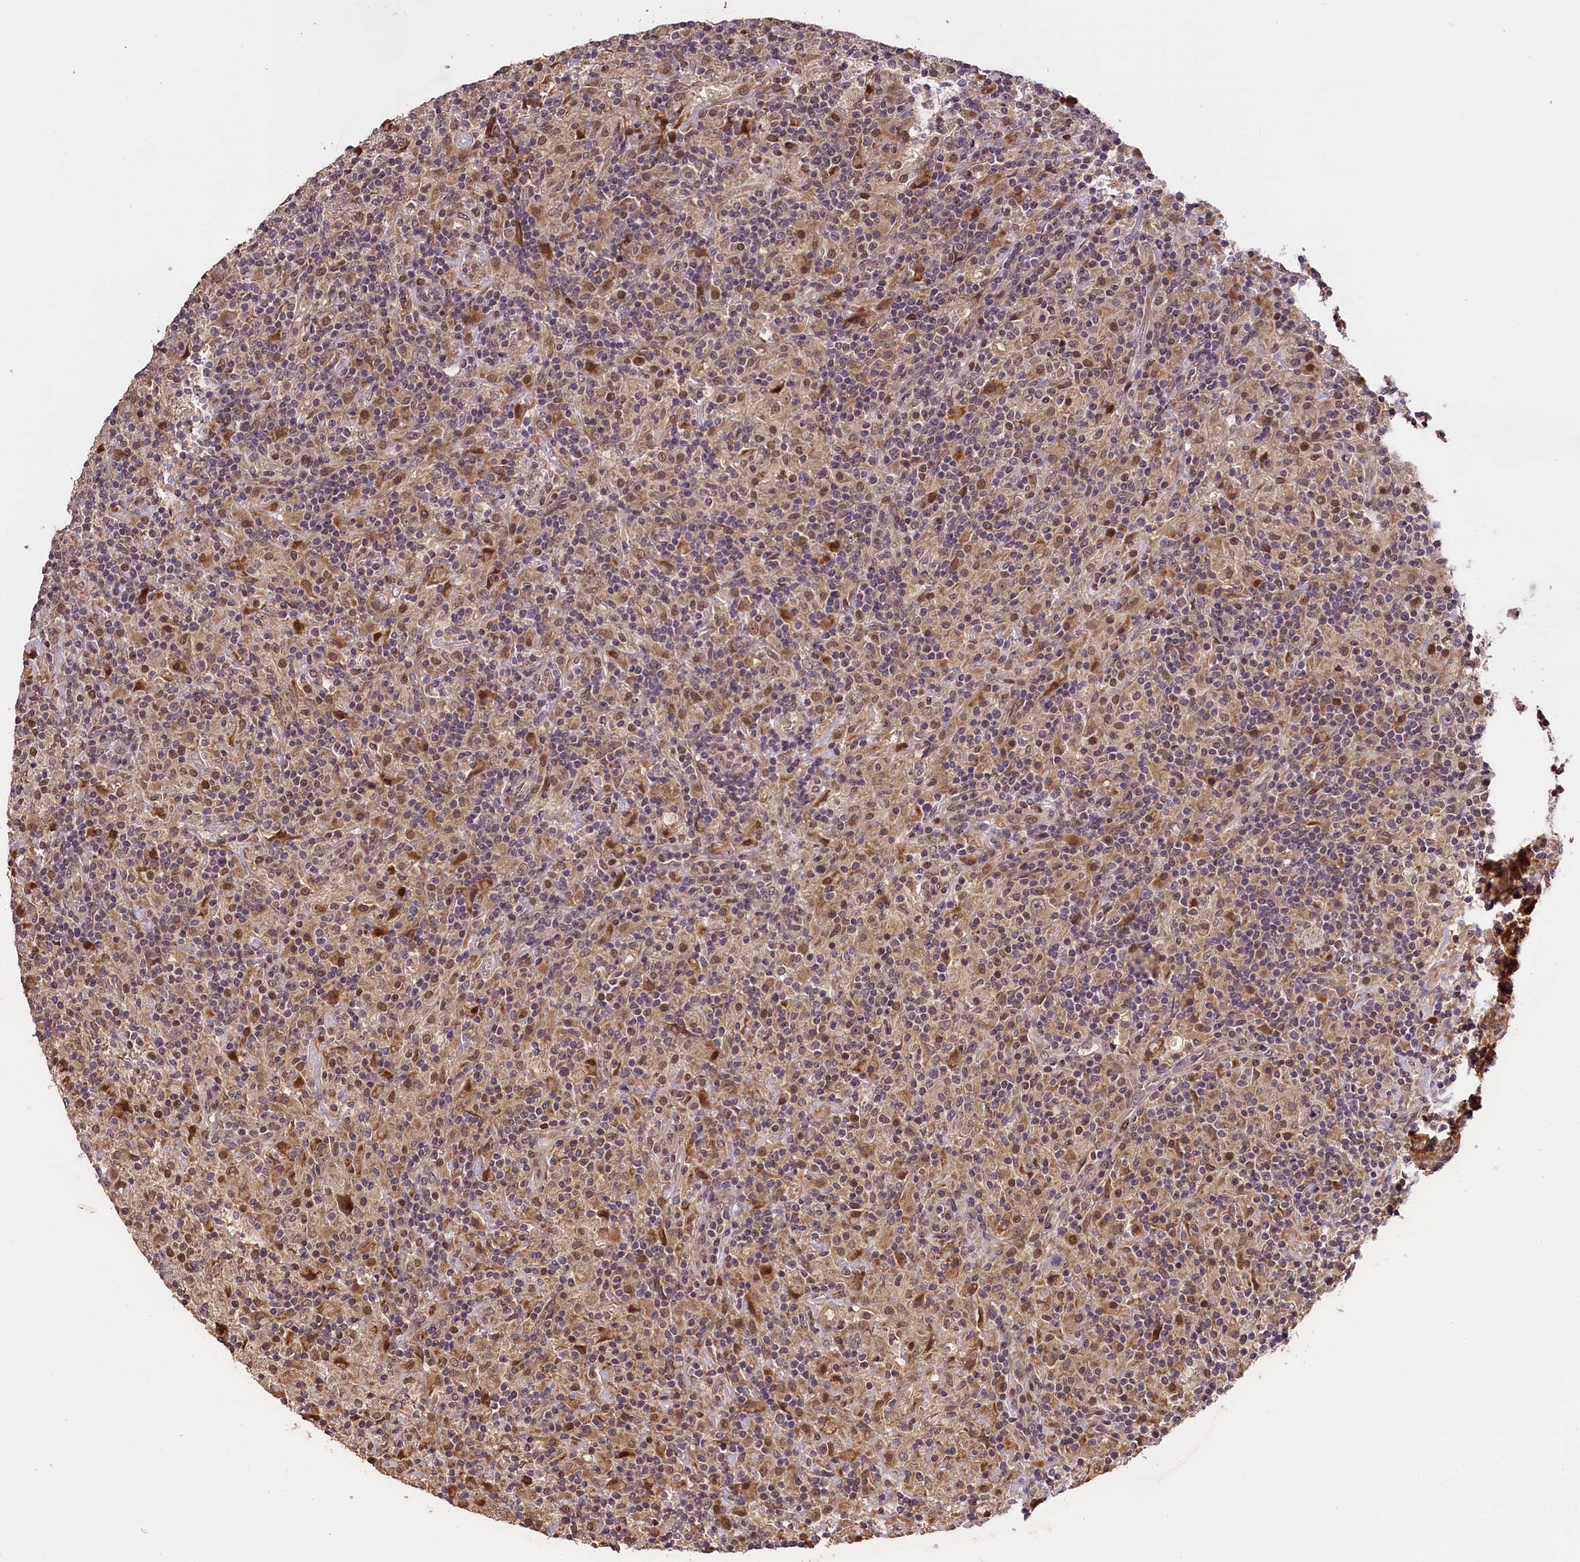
{"staining": {"intensity": "weak", "quantity": "25%-75%", "location": "cytoplasmic/membranous,nuclear"}, "tissue": "lymphoma", "cell_type": "Tumor cells", "image_type": "cancer", "snomed": [{"axis": "morphology", "description": "Hodgkin's disease, NOS"}, {"axis": "topography", "description": "Lymph node"}], "caption": "Weak cytoplasmic/membranous and nuclear protein staining is identified in approximately 25%-75% of tumor cells in lymphoma. (DAB IHC, brown staining for protein, blue staining for nuclei).", "gene": "DNAJB9", "patient": {"sex": "male", "age": 70}}